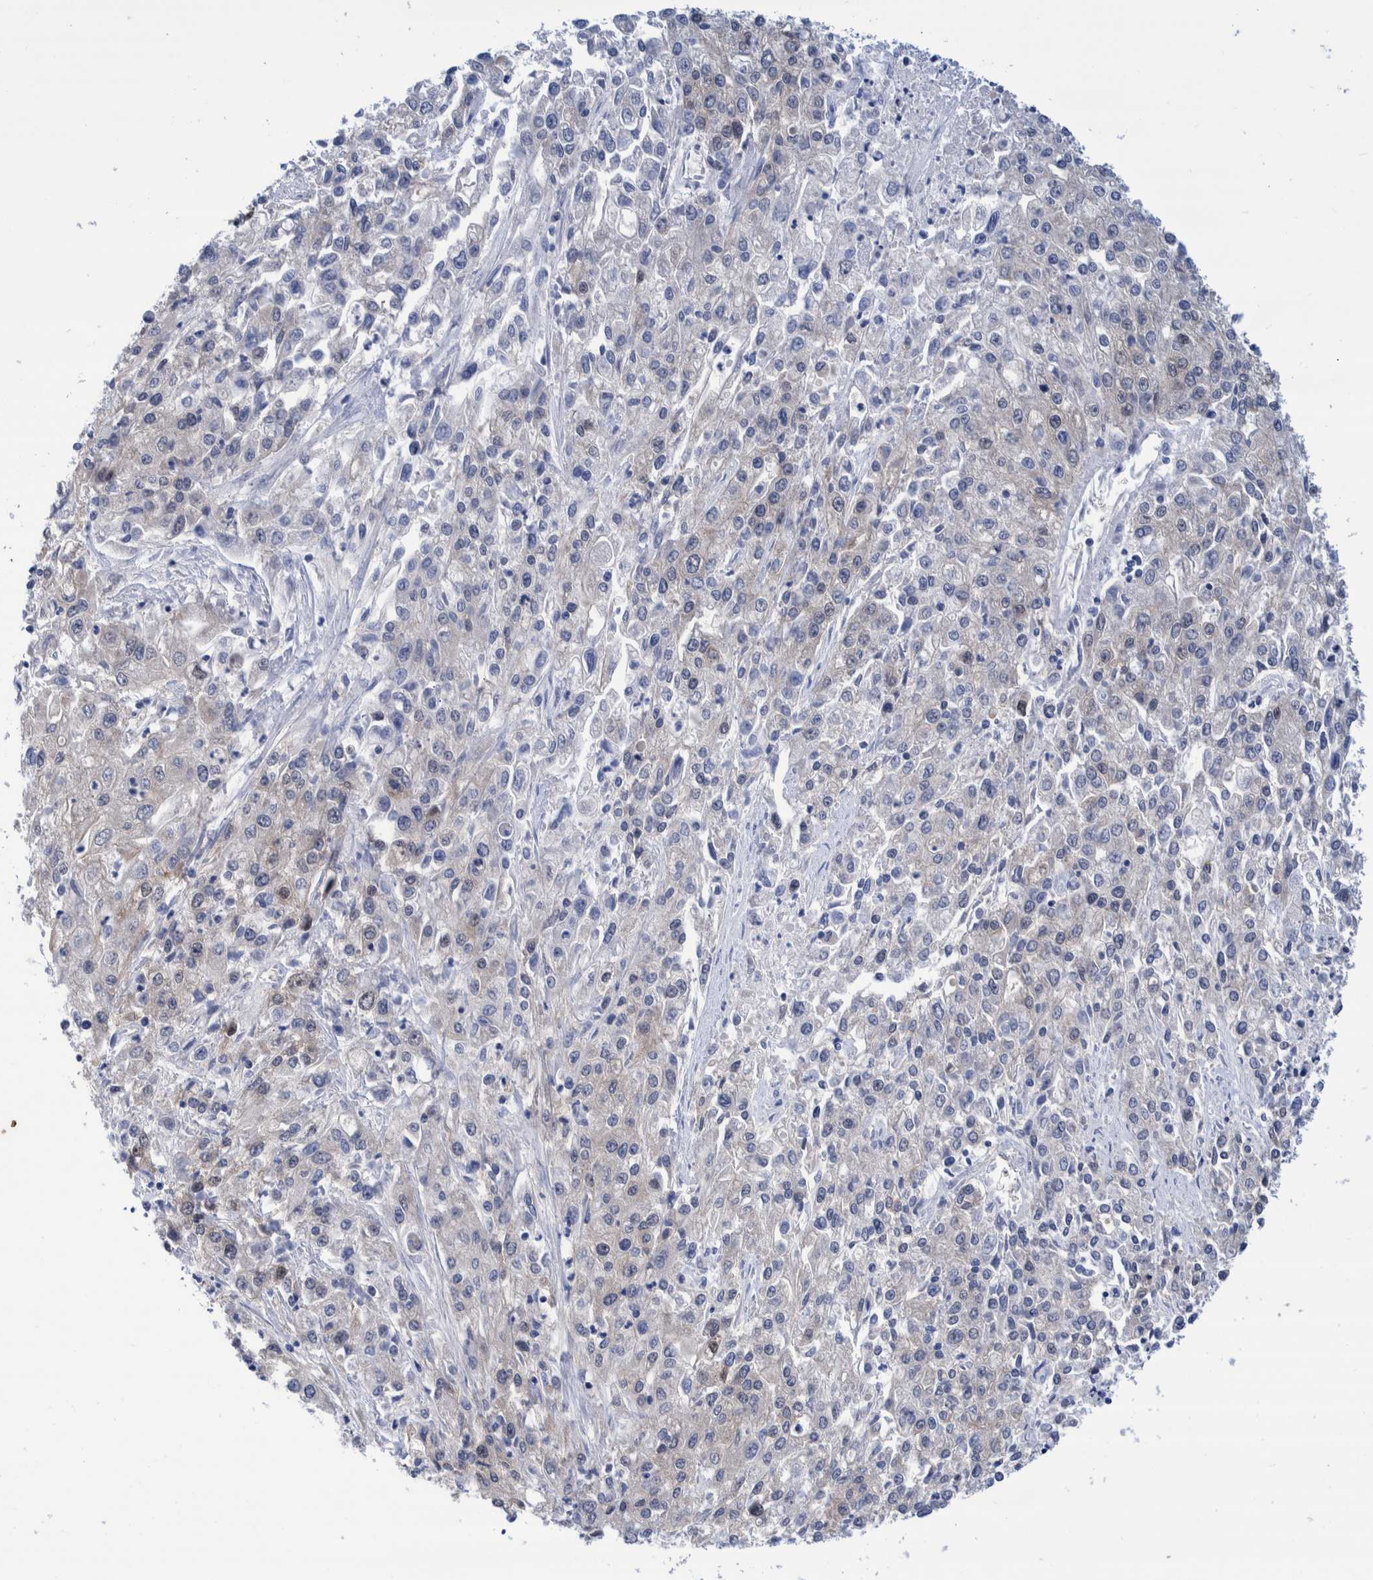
{"staining": {"intensity": "weak", "quantity": "<25%", "location": "cytoplasmic/membranous,nuclear"}, "tissue": "endometrial cancer", "cell_type": "Tumor cells", "image_type": "cancer", "snomed": [{"axis": "morphology", "description": "Adenocarcinoma, NOS"}, {"axis": "topography", "description": "Endometrium"}], "caption": "DAB immunohistochemical staining of endometrial cancer exhibits no significant staining in tumor cells.", "gene": "PFAS", "patient": {"sex": "female", "age": 49}}